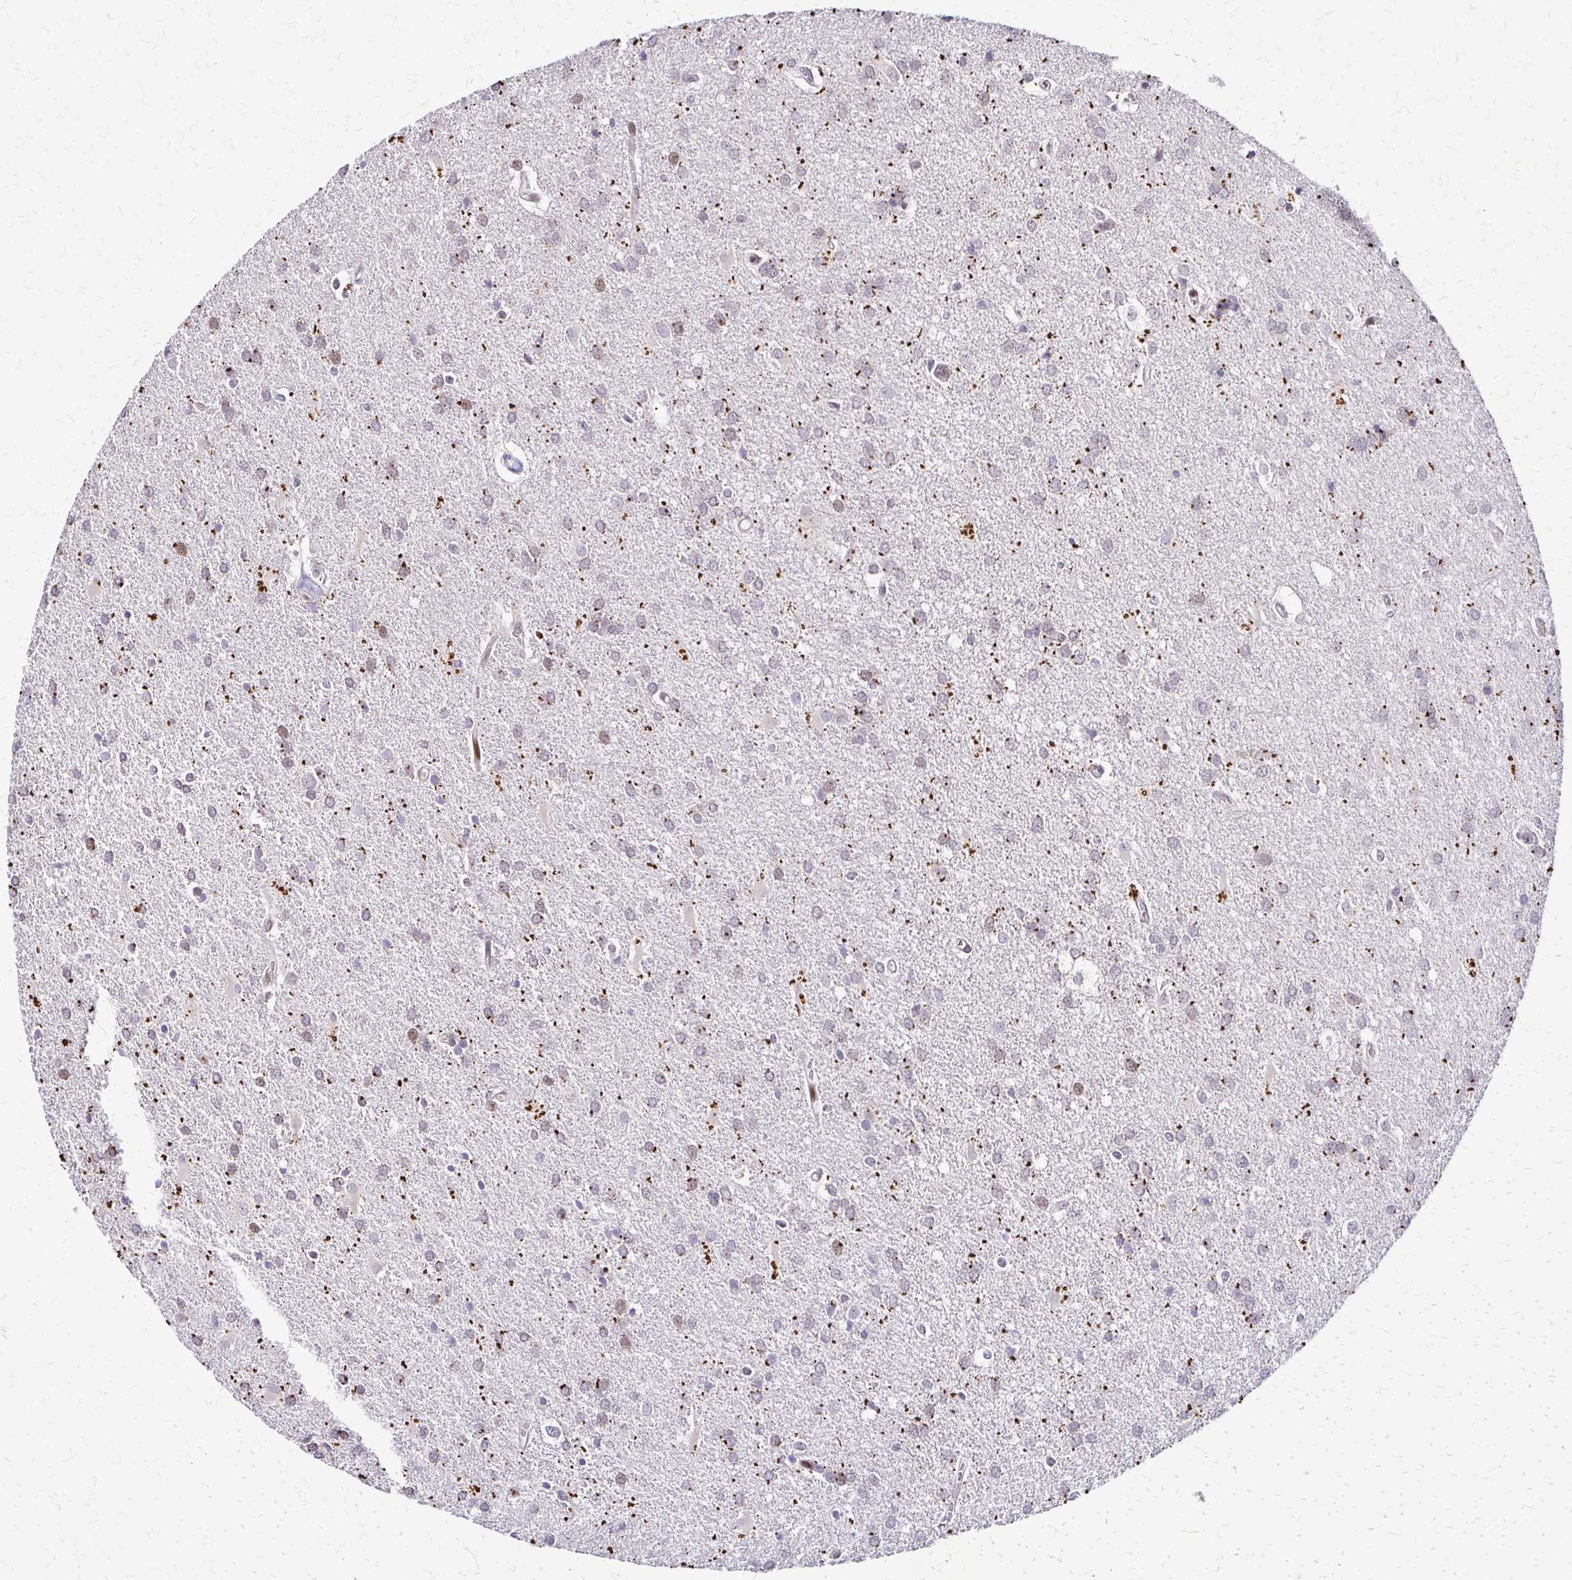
{"staining": {"intensity": "moderate", "quantity": "<25%", "location": "nuclear"}, "tissue": "glioma", "cell_type": "Tumor cells", "image_type": "cancer", "snomed": [{"axis": "morphology", "description": "Glioma, malignant, Low grade"}, {"axis": "topography", "description": "Brain"}], "caption": "Glioma was stained to show a protein in brown. There is low levels of moderate nuclear positivity in about <25% of tumor cells.", "gene": "TRIR", "patient": {"sex": "male", "age": 66}}